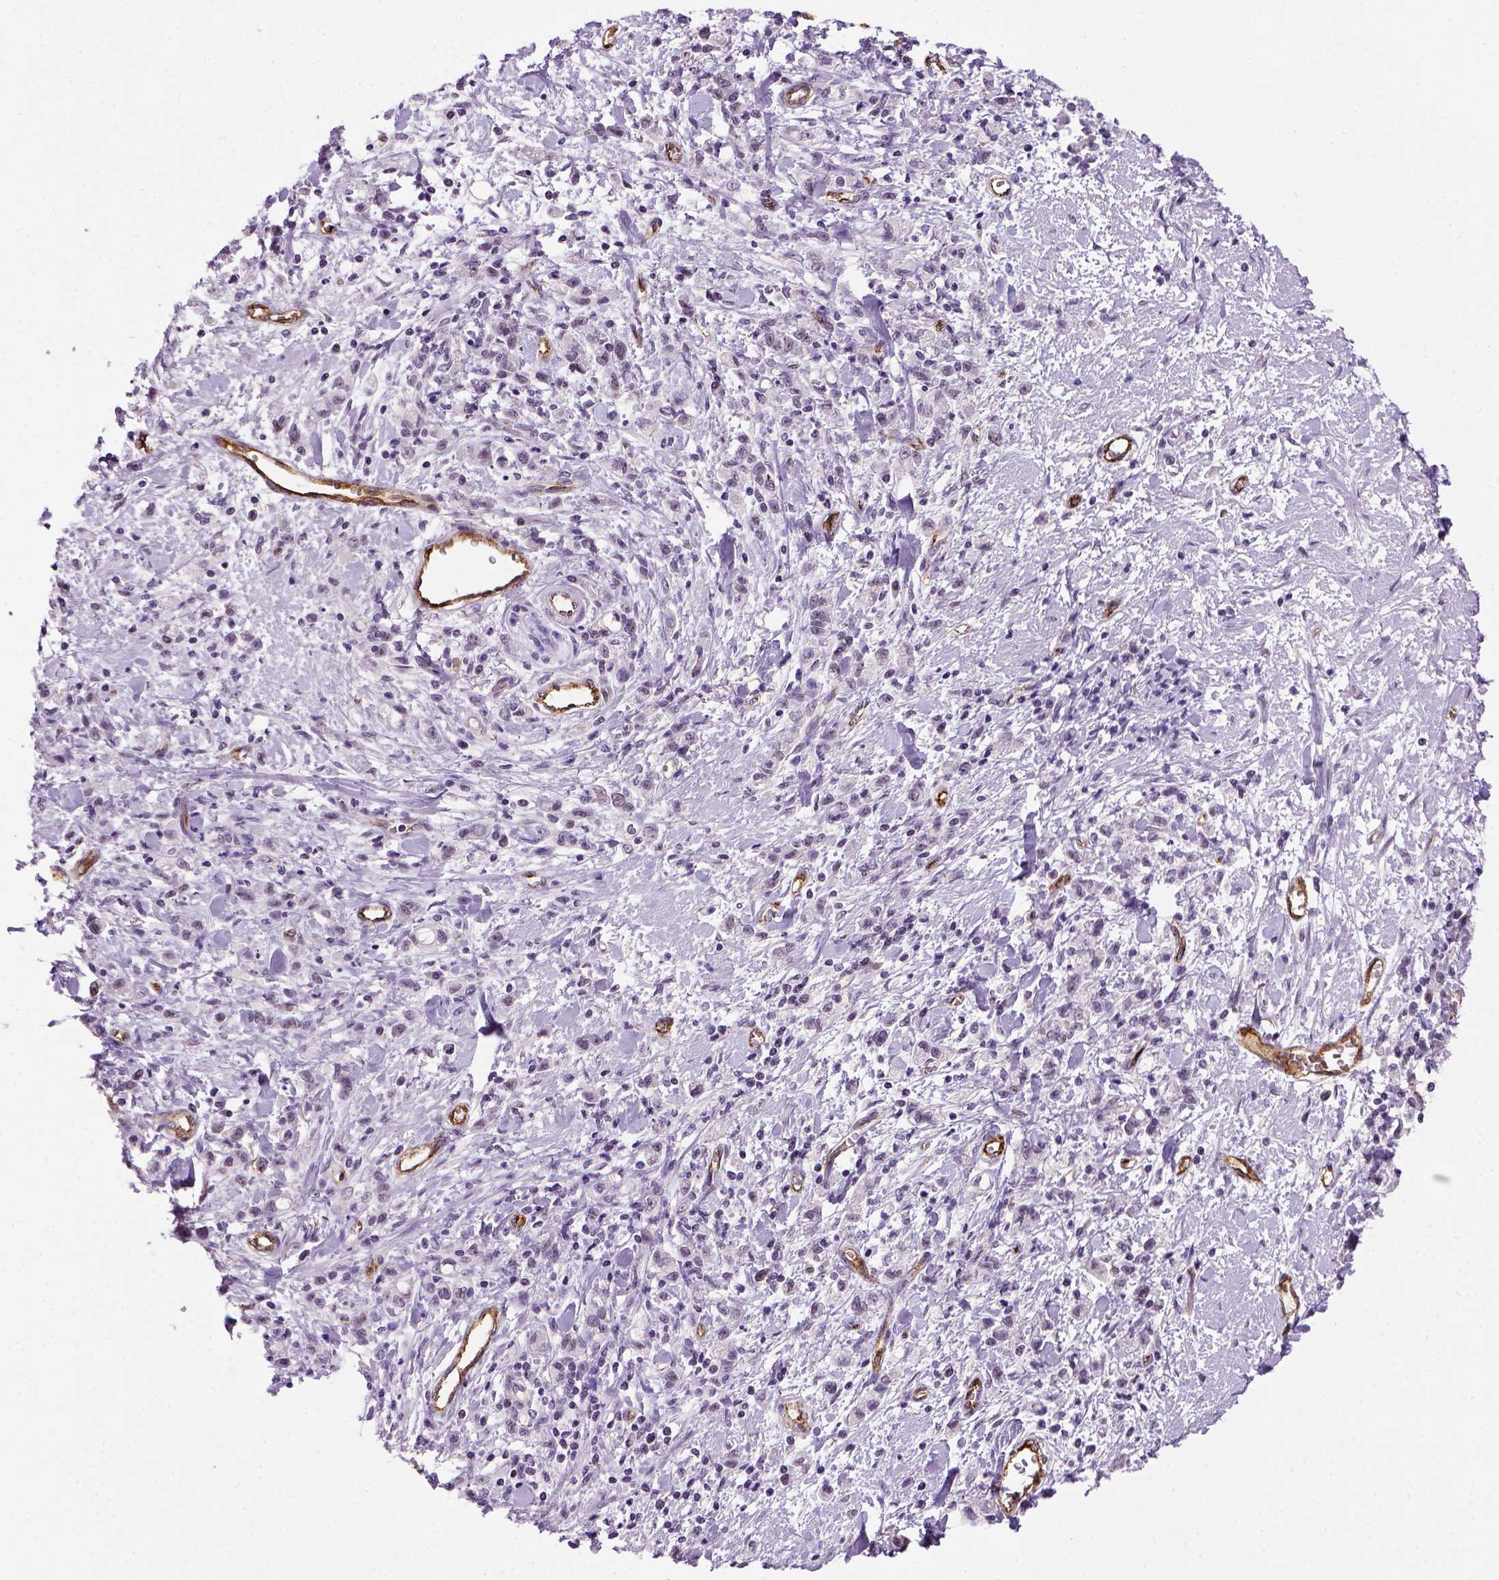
{"staining": {"intensity": "negative", "quantity": "none", "location": "none"}, "tissue": "stomach cancer", "cell_type": "Tumor cells", "image_type": "cancer", "snomed": [{"axis": "morphology", "description": "Adenocarcinoma, NOS"}, {"axis": "topography", "description": "Stomach"}], "caption": "Tumor cells show no significant expression in stomach cancer (adenocarcinoma). (DAB (3,3'-diaminobenzidine) immunohistochemistry with hematoxylin counter stain).", "gene": "VWF", "patient": {"sex": "male", "age": 77}}